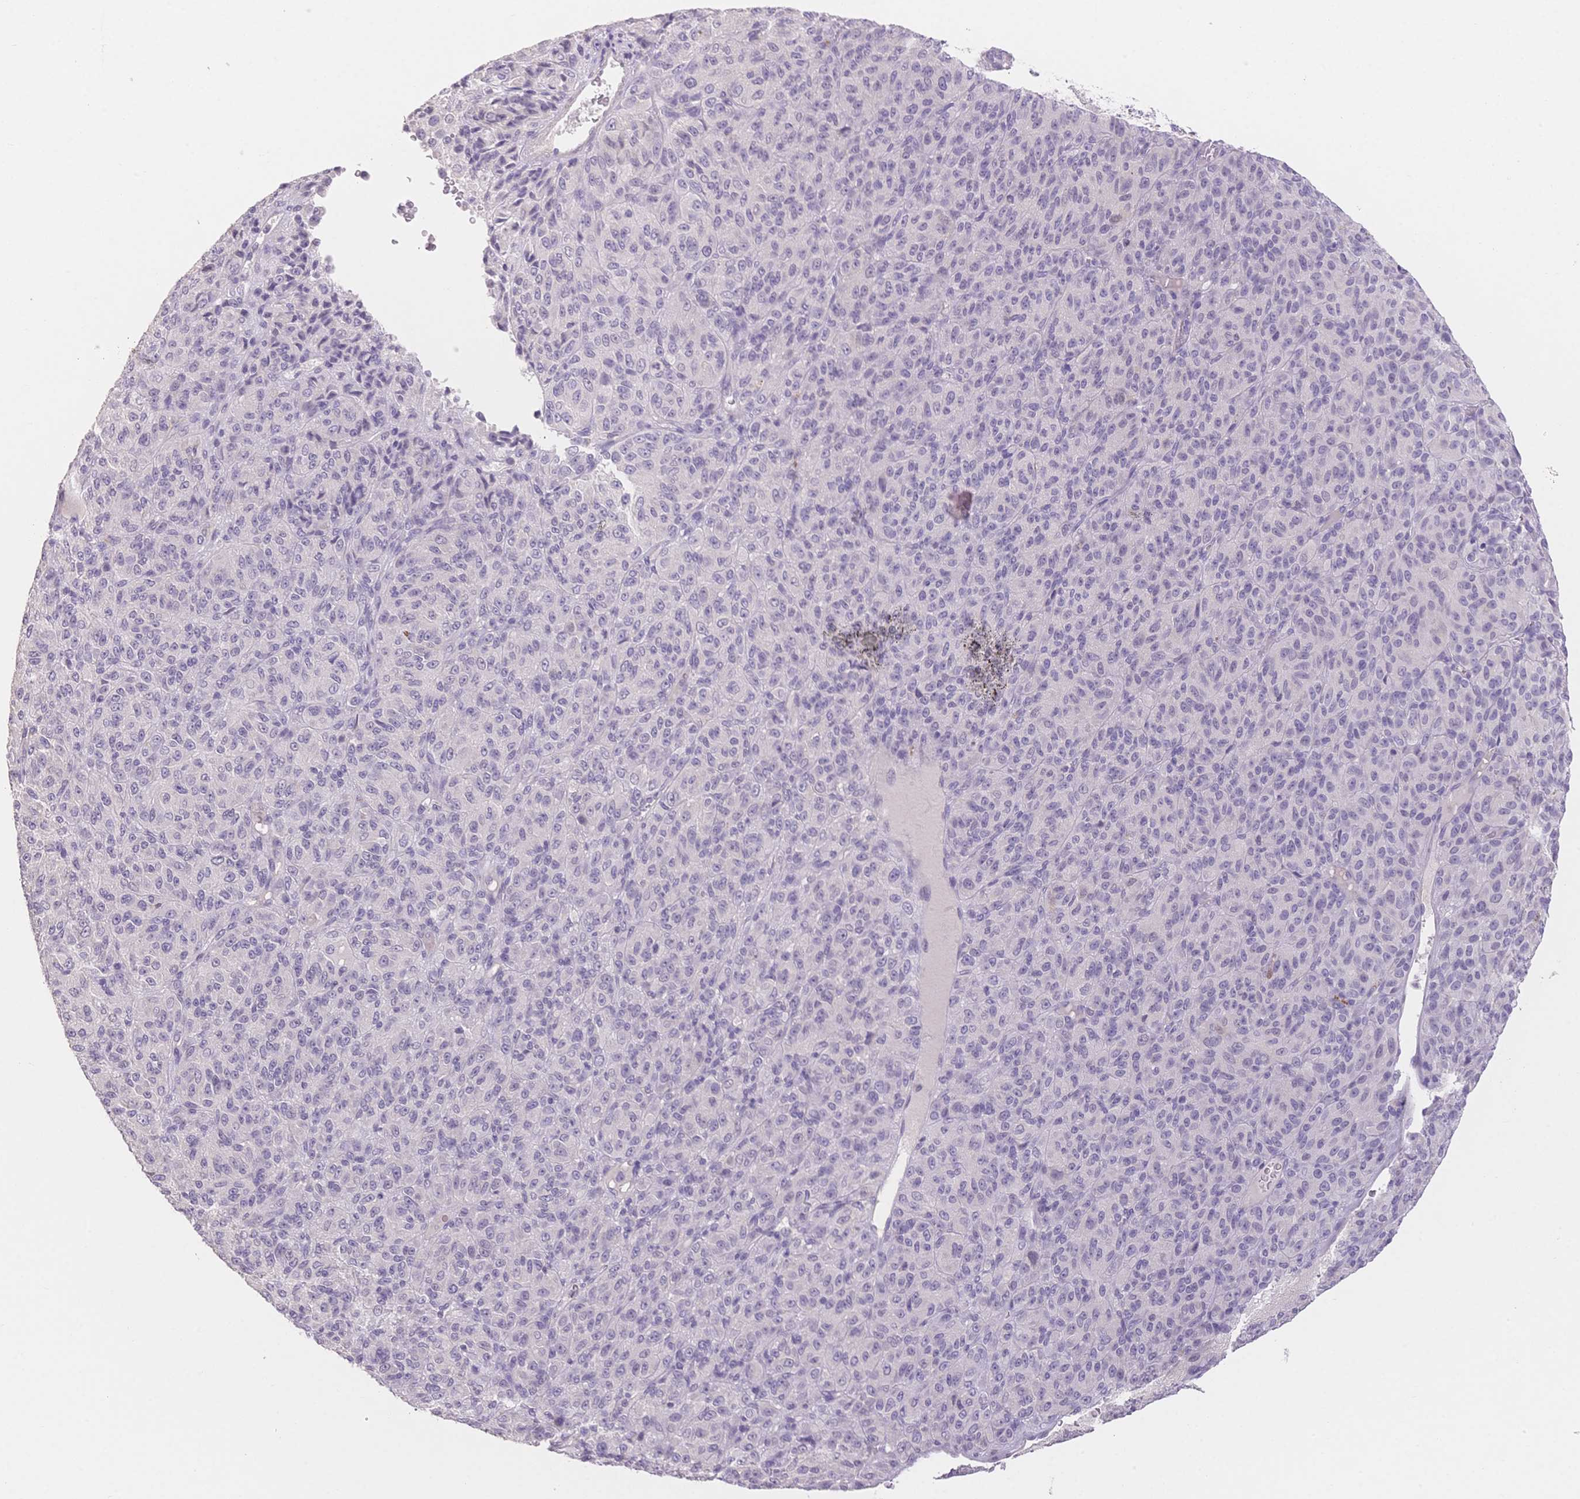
{"staining": {"intensity": "negative", "quantity": "none", "location": "none"}, "tissue": "melanoma", "cell_type": "Tumor cells", "image_type": "cancer", "snomed": [{"axis": "morphology", "description": "Malignant melanoma, Metastatic site"}, {"axis": "topography", "description": "Brain"}], "caption": "Tumor cells are negative for brown protein staining in malignant melanoma (metastatic site).", "gene": "SUV39H2", "patient": {"sex": "female", "age": 56}}